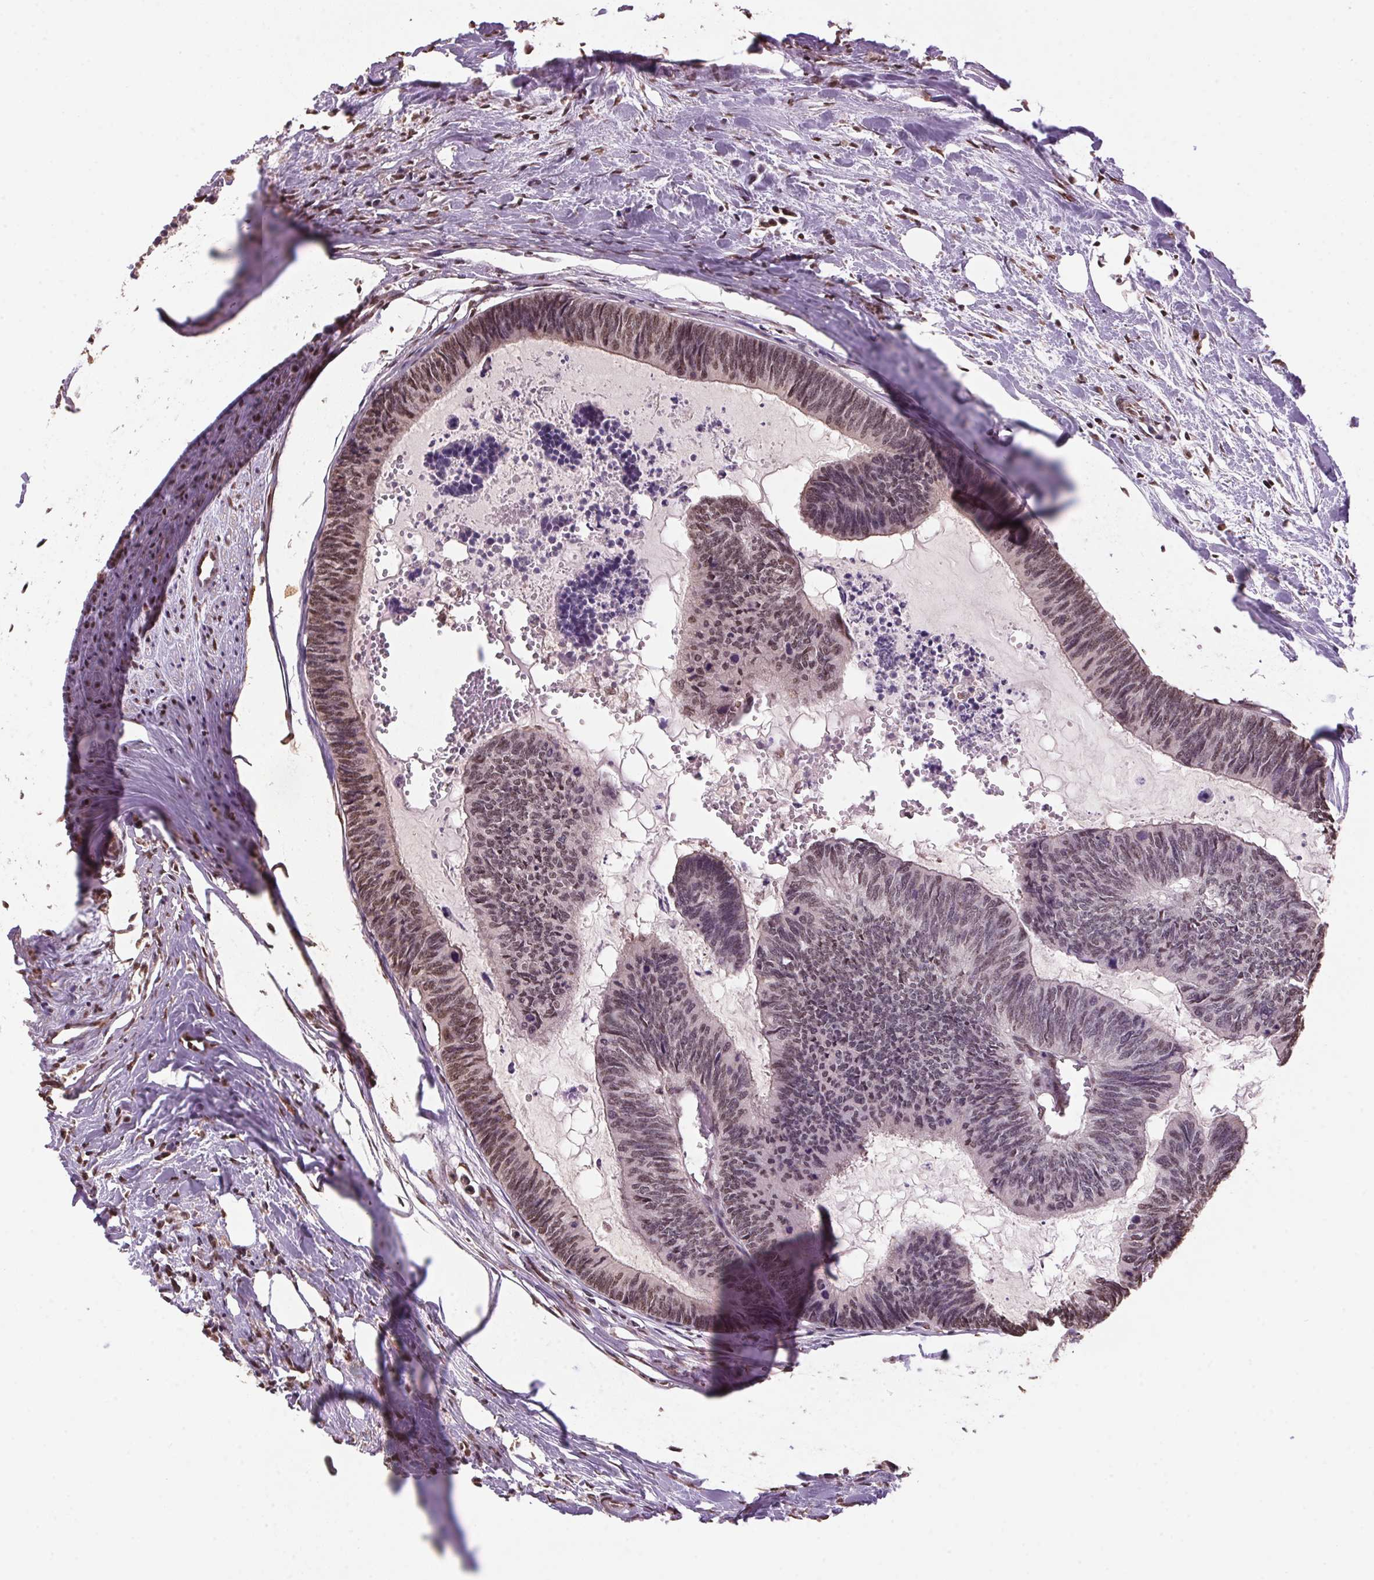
{"staining": {"intensity": "moderate", "quantity": ">75%", "location": "nuclear"}, "tissue": "colorectal cancer", "cell_type": "Tumor cells", "image_type": "cancer", "snomed": [{"axis": "morphology", "description": "Adenocarcinoma, NOS"}, {"axis": "topography", "description": "Colon"}, {"axis": "topography", "description": "Rectum"}], "caption": "Protein staining demonstrates moderate nuclear staining in about >75% of tumor cells in colorectal cancer (adenocarcinoma). (brown staining indicates protein expression, while blue staining denotes nuclei).", "gene": "VWA3B", "patient": {"sex": "male", "age": 57}}